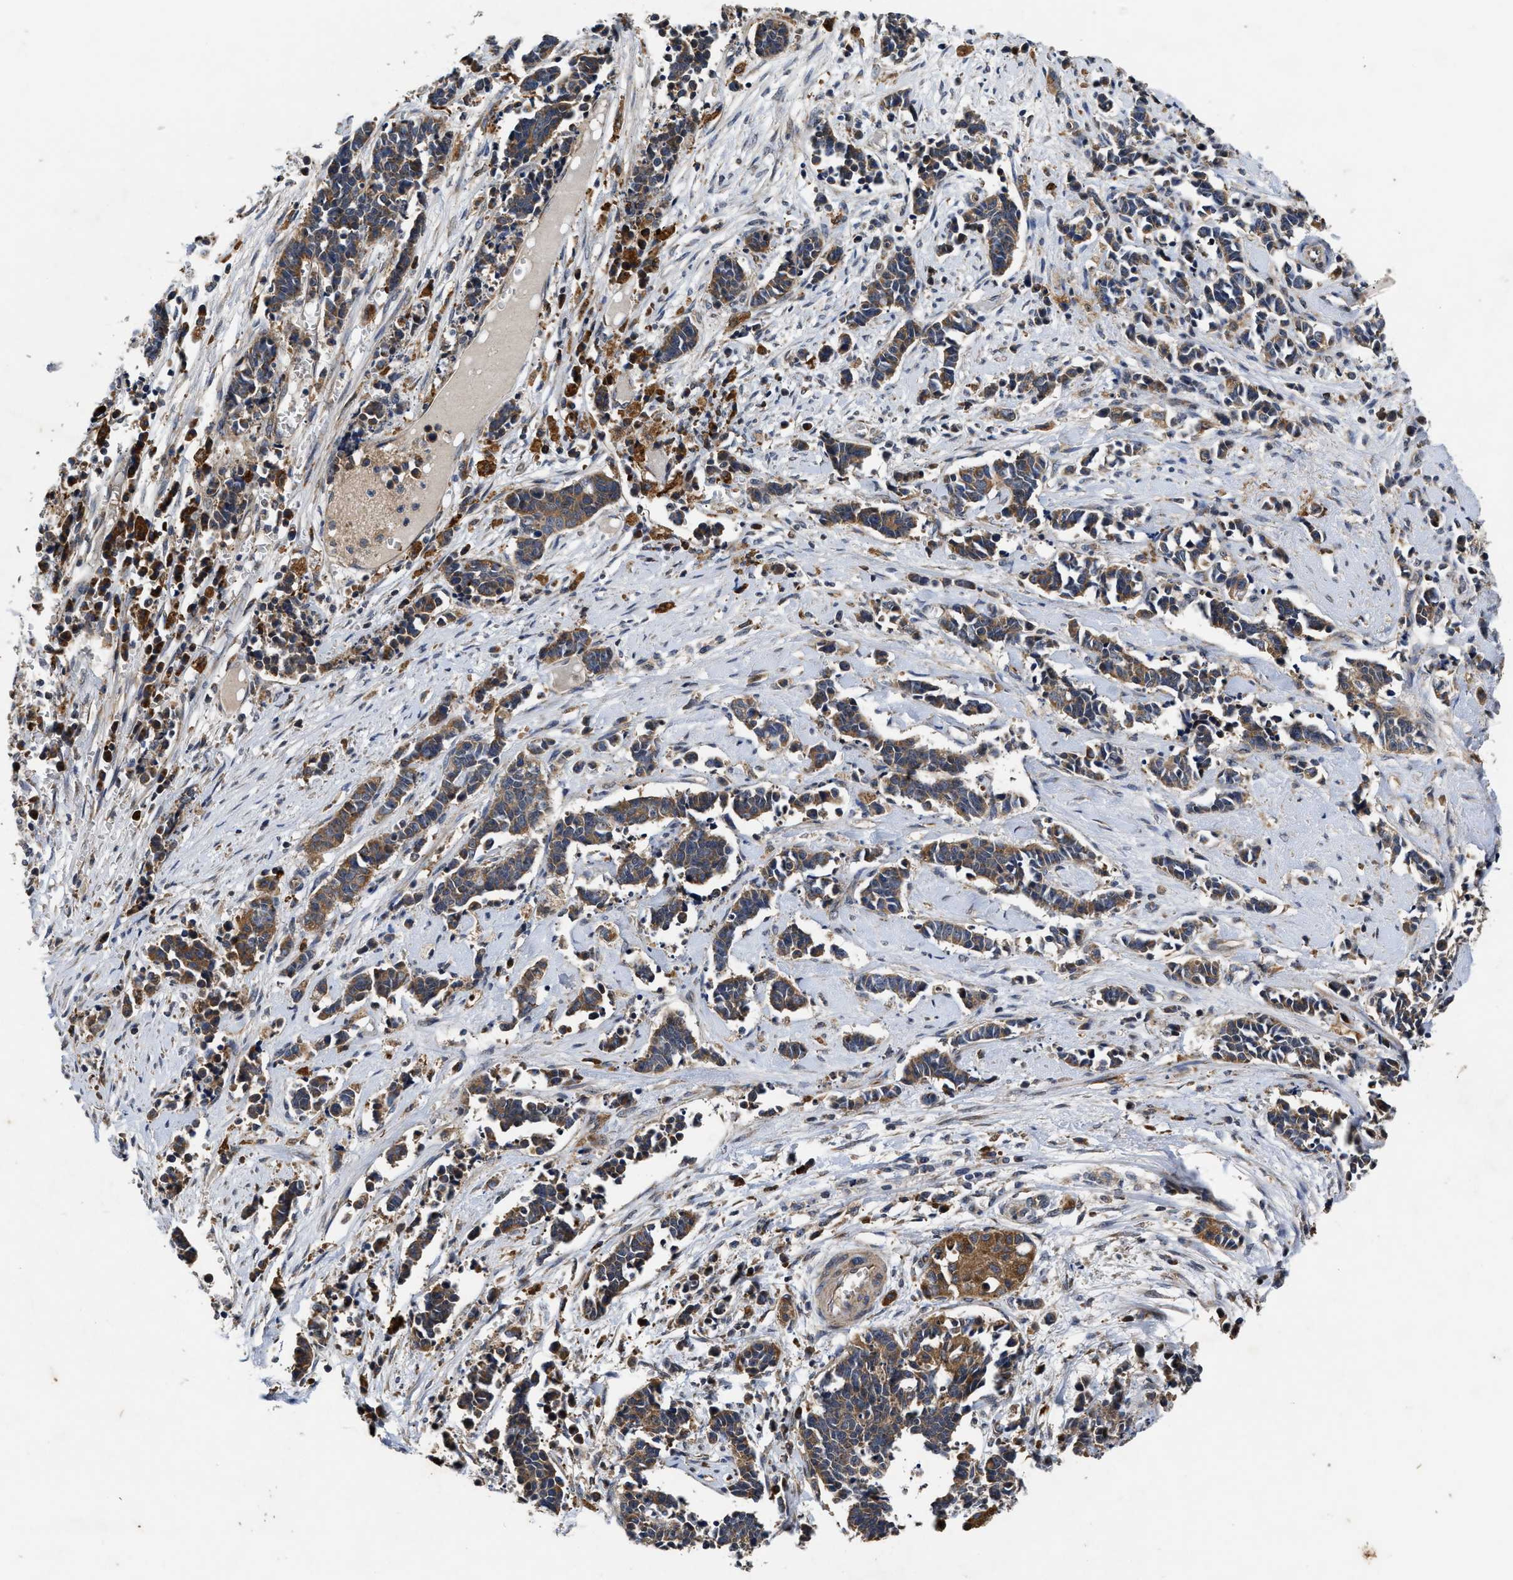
{"staining": {"intensity": "moderate", "quantity": ">75%", "location": "cytoplasmic/membranous"}, "tissue": "cervical cancer", "cell_type": "Tumor cells", "image_type": "cancer", "snomed": [{"axis": "morphology", "description": "Squamous cell carcinoma, NOS"}, {"axis": "topography", "description": "Cervix"}], "caption": "This is a photomicrograph of immunohistochemistry staining of cervical squamous cell carcinoma, which shows moderate staining in the cytoplasmic/membranous of tumor cells.", "gene": "EFNA4", "patient": {"sex": "female", "age": 35}}